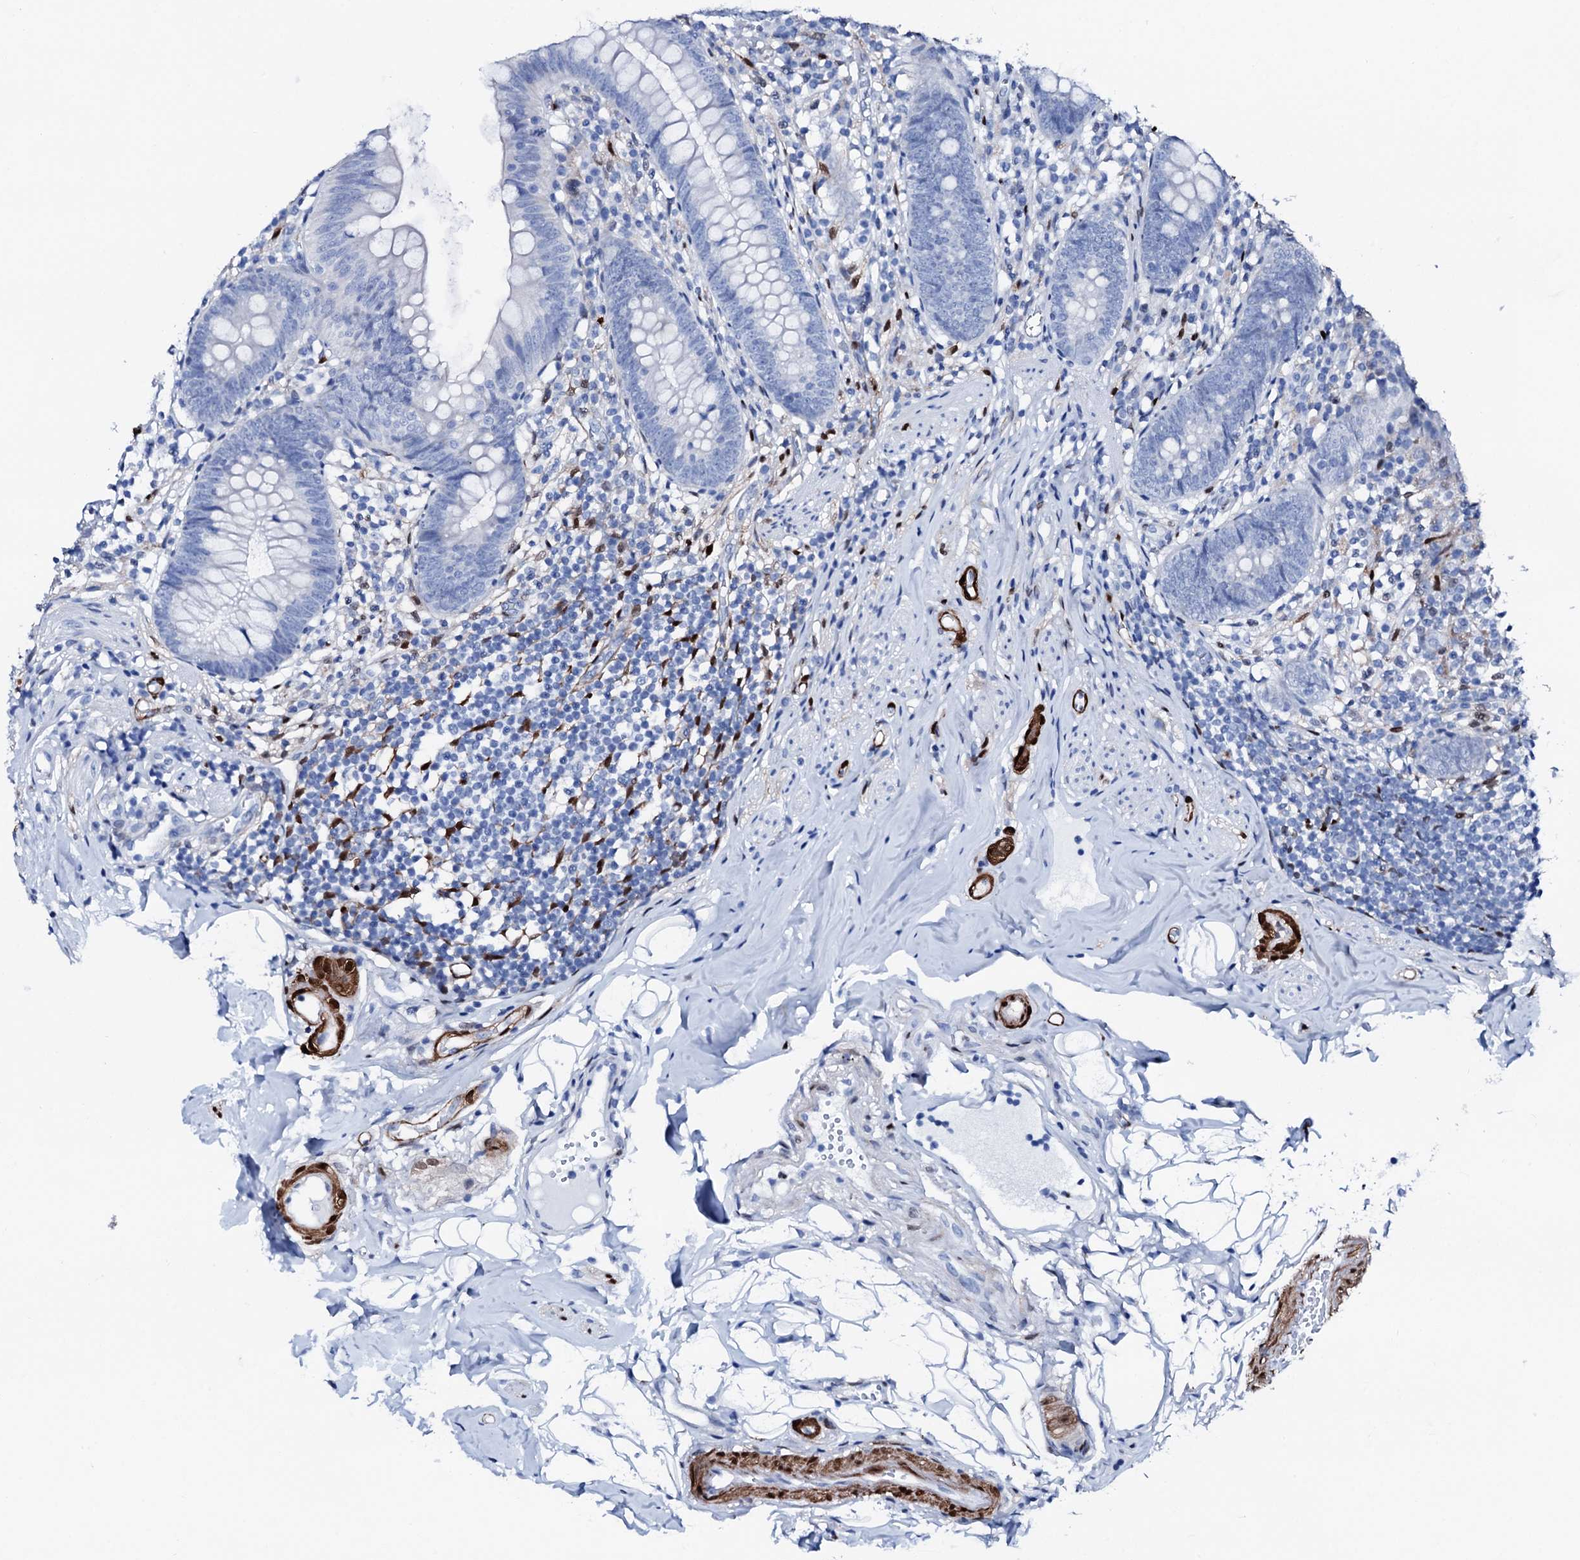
{"staining": {"intensity": "negative", "quantity": "none", "location": "none"}, "tissue": "appendix", "cell_type": "Glandular cells", "image_type": "normal", "snomed": [{"axis": "morphology", "description": "Normal tissue, NOS"}, {"axis": "topography", "description": "Appendix"}], "caption": "Immunohistochemistry of unremarkable appendix shows no expression in glandular cells.", "gene": "NRIP2", "patient": {"sex": "female", "age": 62}}